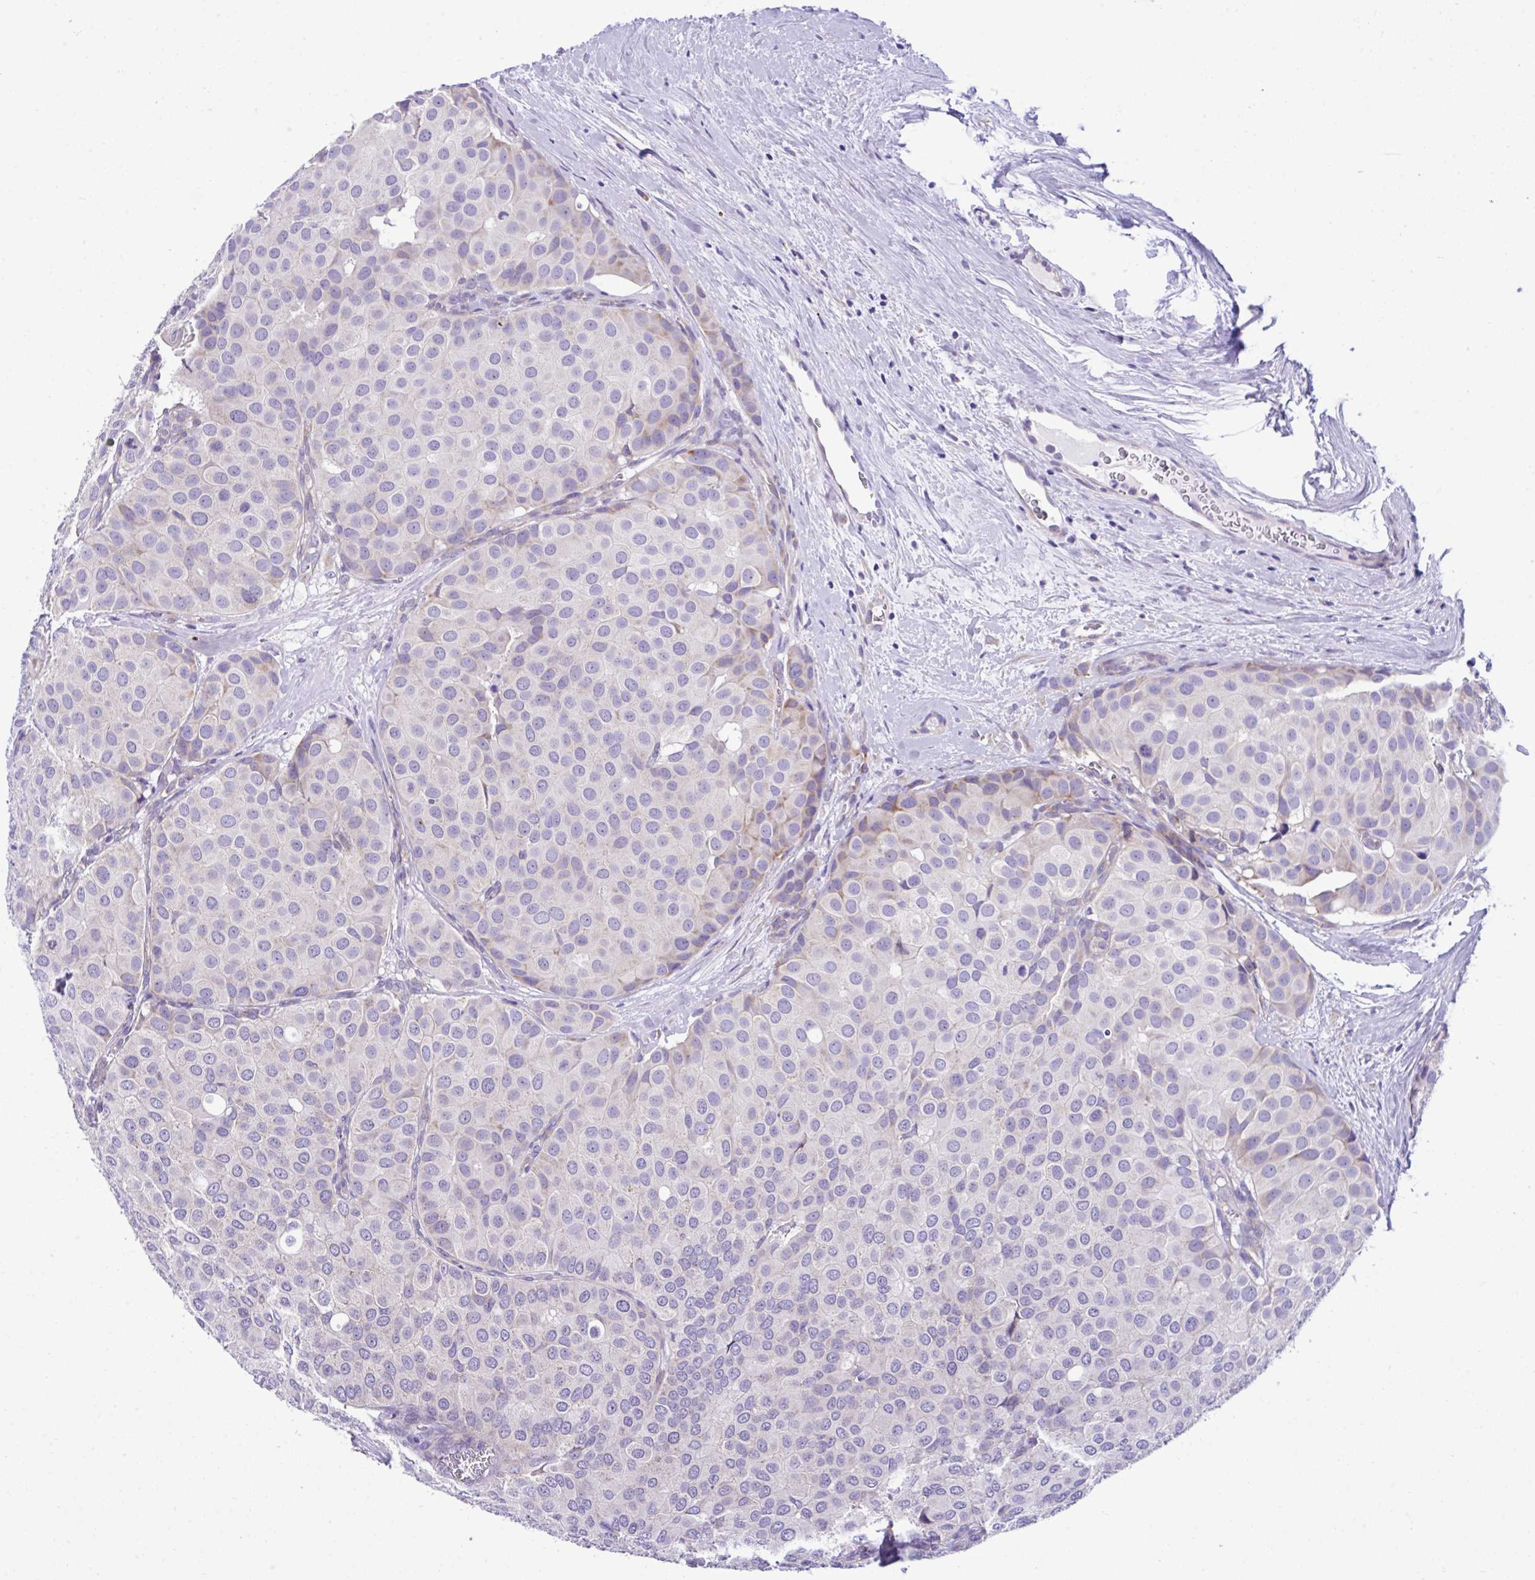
{"staining": {"intensity": "moderate", "quantity": "<25%", "location": "cytoplasmic/membranous"}, "tissue": "breast cancer", "cell_type": "Tumor cells", "image_type": "cancer", "snomed": [{"axis": "morphology", "description": "Duct carcinoma"}, {"axis": "topography", "description": "Breast"}], "caption": "The immunohistochemical stain highlights moderate cytoplasmic/membranous staining in tumor cells of breast infiltrating ductal carcinoma tissue.", "gene": "RPL7", "patient": {"sex": "female", "age": 70}}